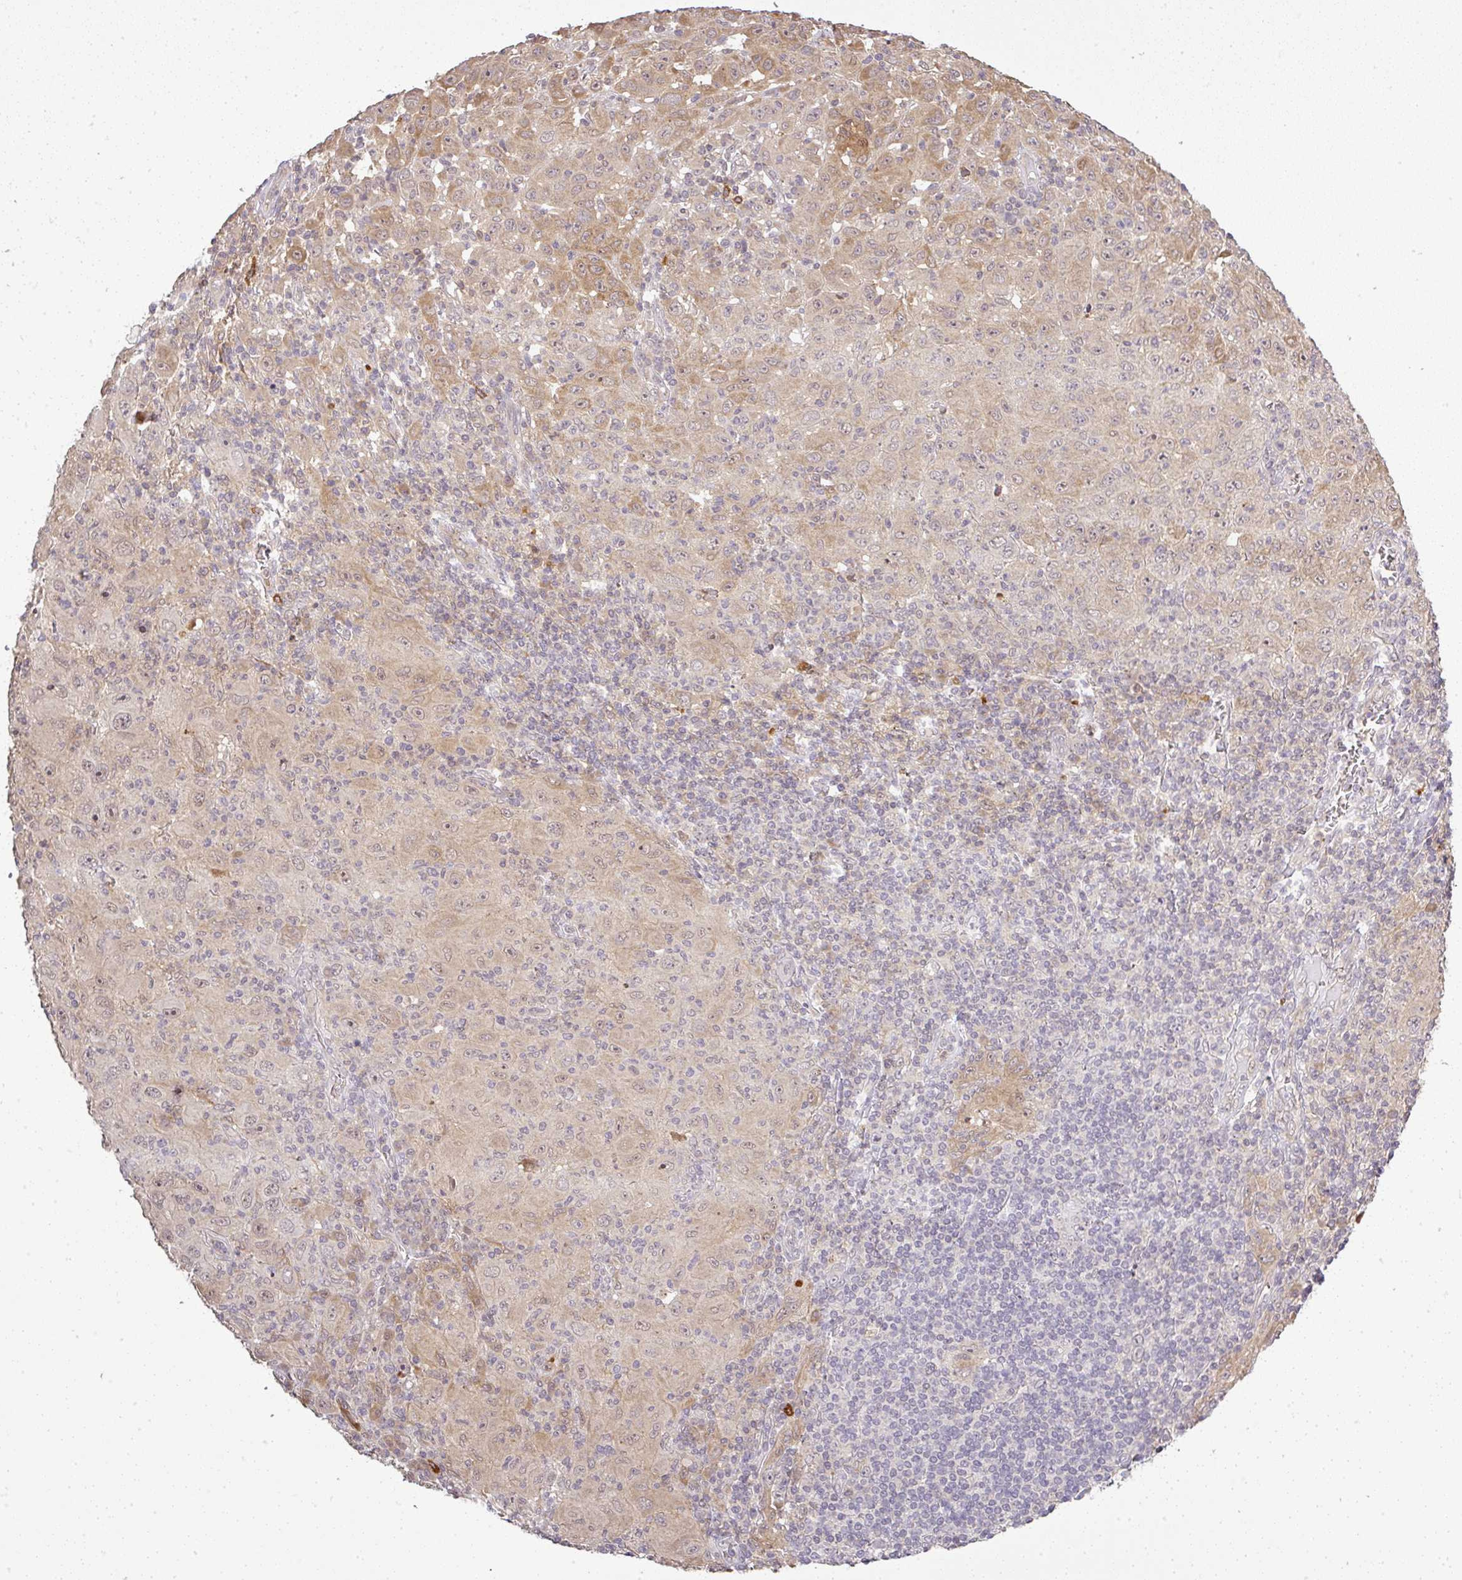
{"staining": {"intensity": "weak", "quantity": "25%-75%", "location": "cytoplasmic/membranous,nuclear"}, "tissue": "melanoma", "cell_type": "Tumor cells", "image_type": "cancer", "snomed": [{"axis": "morphology", "description": "Malignant melanoma, NOS"}, {"axis": "topography", "description": "Skin"}], "caption": "Immunohistochemistry staining of malignant melanoma, which demonstrates low levels of weak cytoplasmic/membranous and nuclear expression in about 25%-75% of tumor cells indicating weak cytoplasmic/membranous and nuclear protein positivity. The staining was performed using DAB (brown) for protein detection and nuclei were counterstained in hematoxylin (blue).", "gene": "FAM153A", "patient": {"sex": "female", "age": 91}}